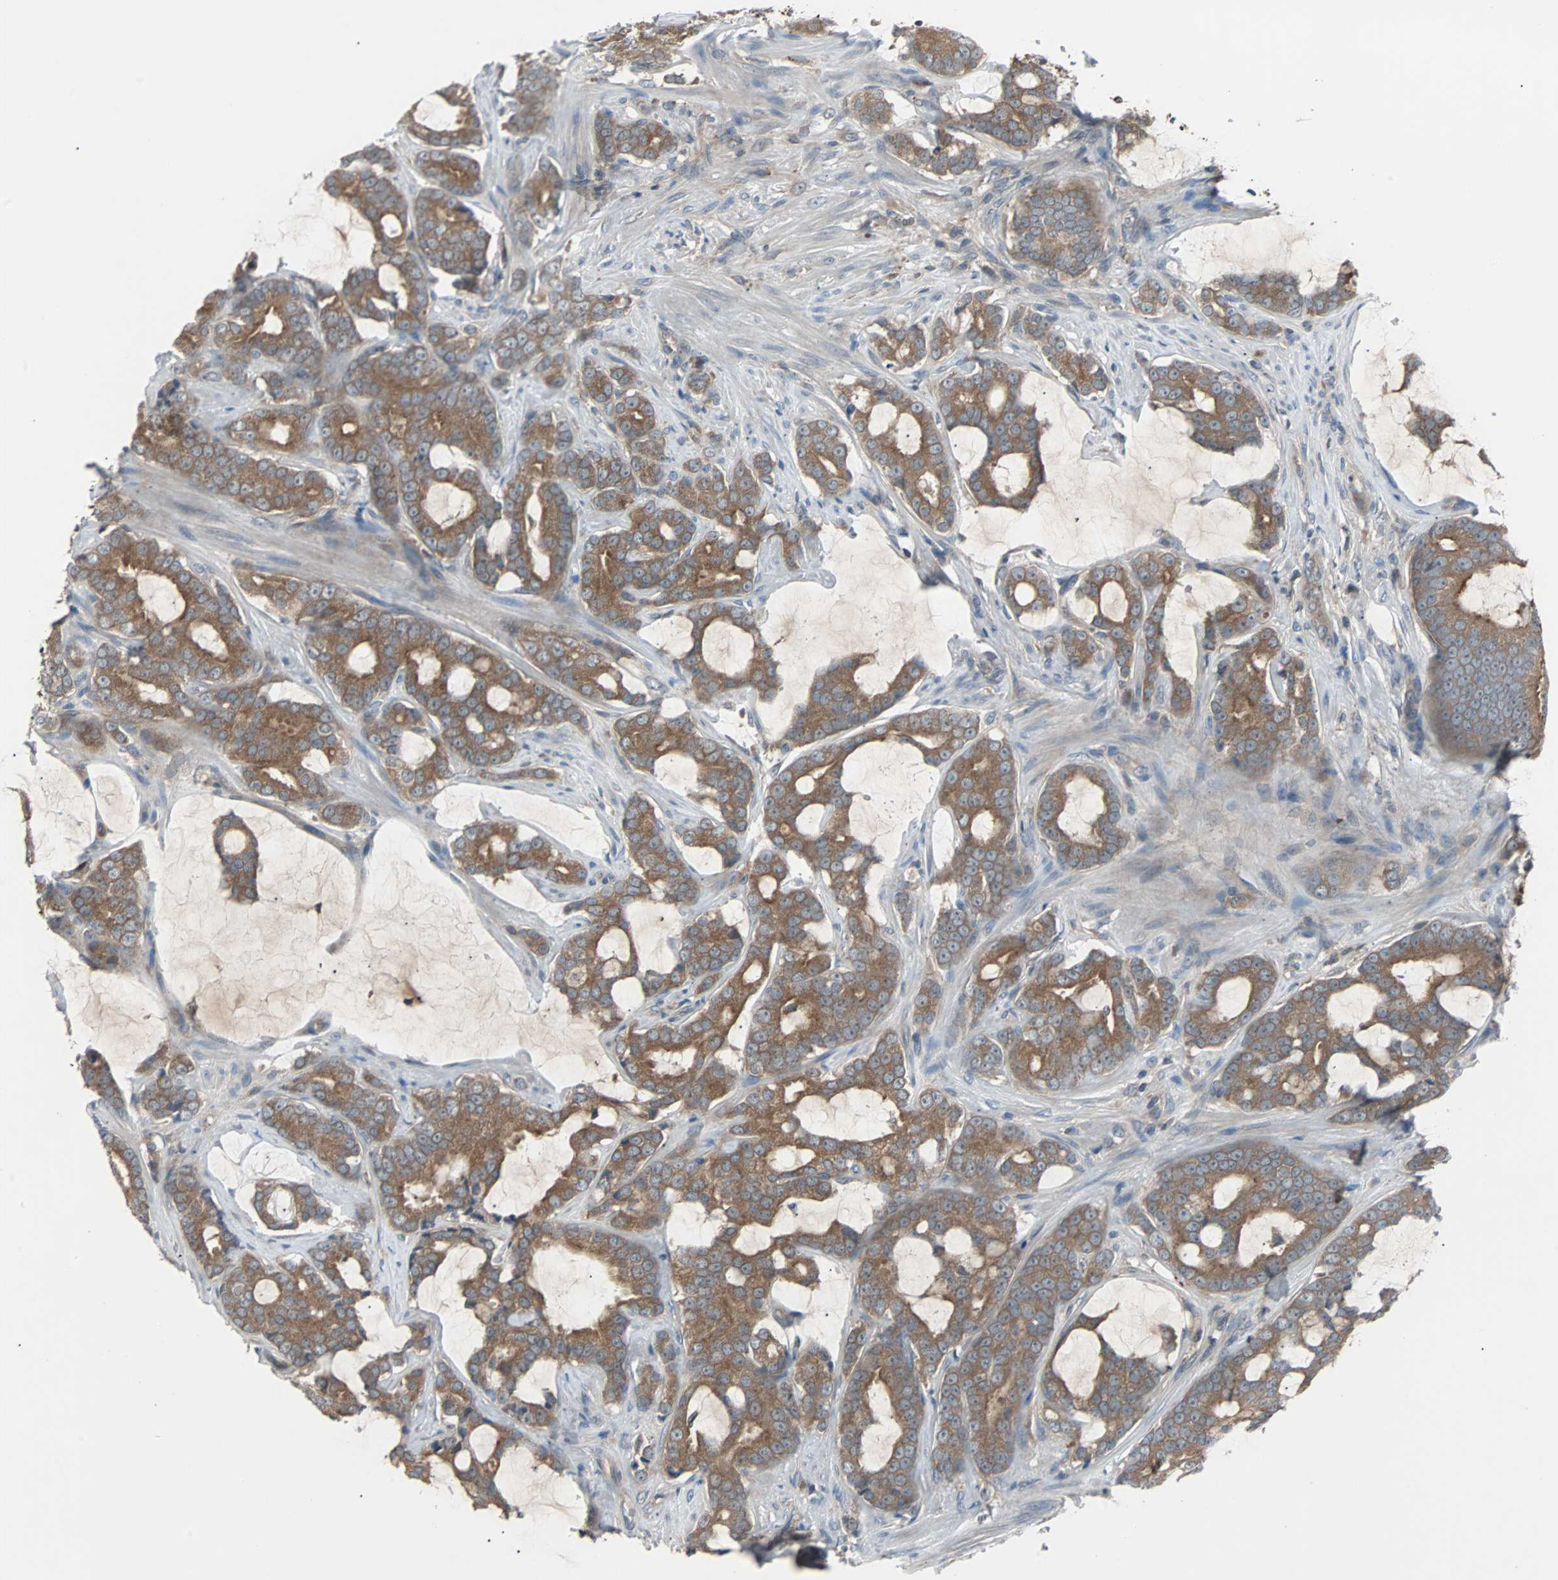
{"staining": {"intensity": "moderate", "quantity": ">75%", "location": "cytoplasmic/membranous"}, "tissue": "prostate cancer", "cell_type": "Tumor cells", "image_type": "cancer", "snomed": [{"axis": "morphology", "description": "Adenocarcinoma, Low grade"}, {"axis": "topography", "description": "Prostate"}], "caption": "This is a histology image of IHC staining of prostate cancer (adenocarcinoma (low-grade)), which shows moderate staining in the cytoplasmic/membranous of tumor cells.", "gene": "ARF1", "patient": {"sex": "male", "age": 58}}